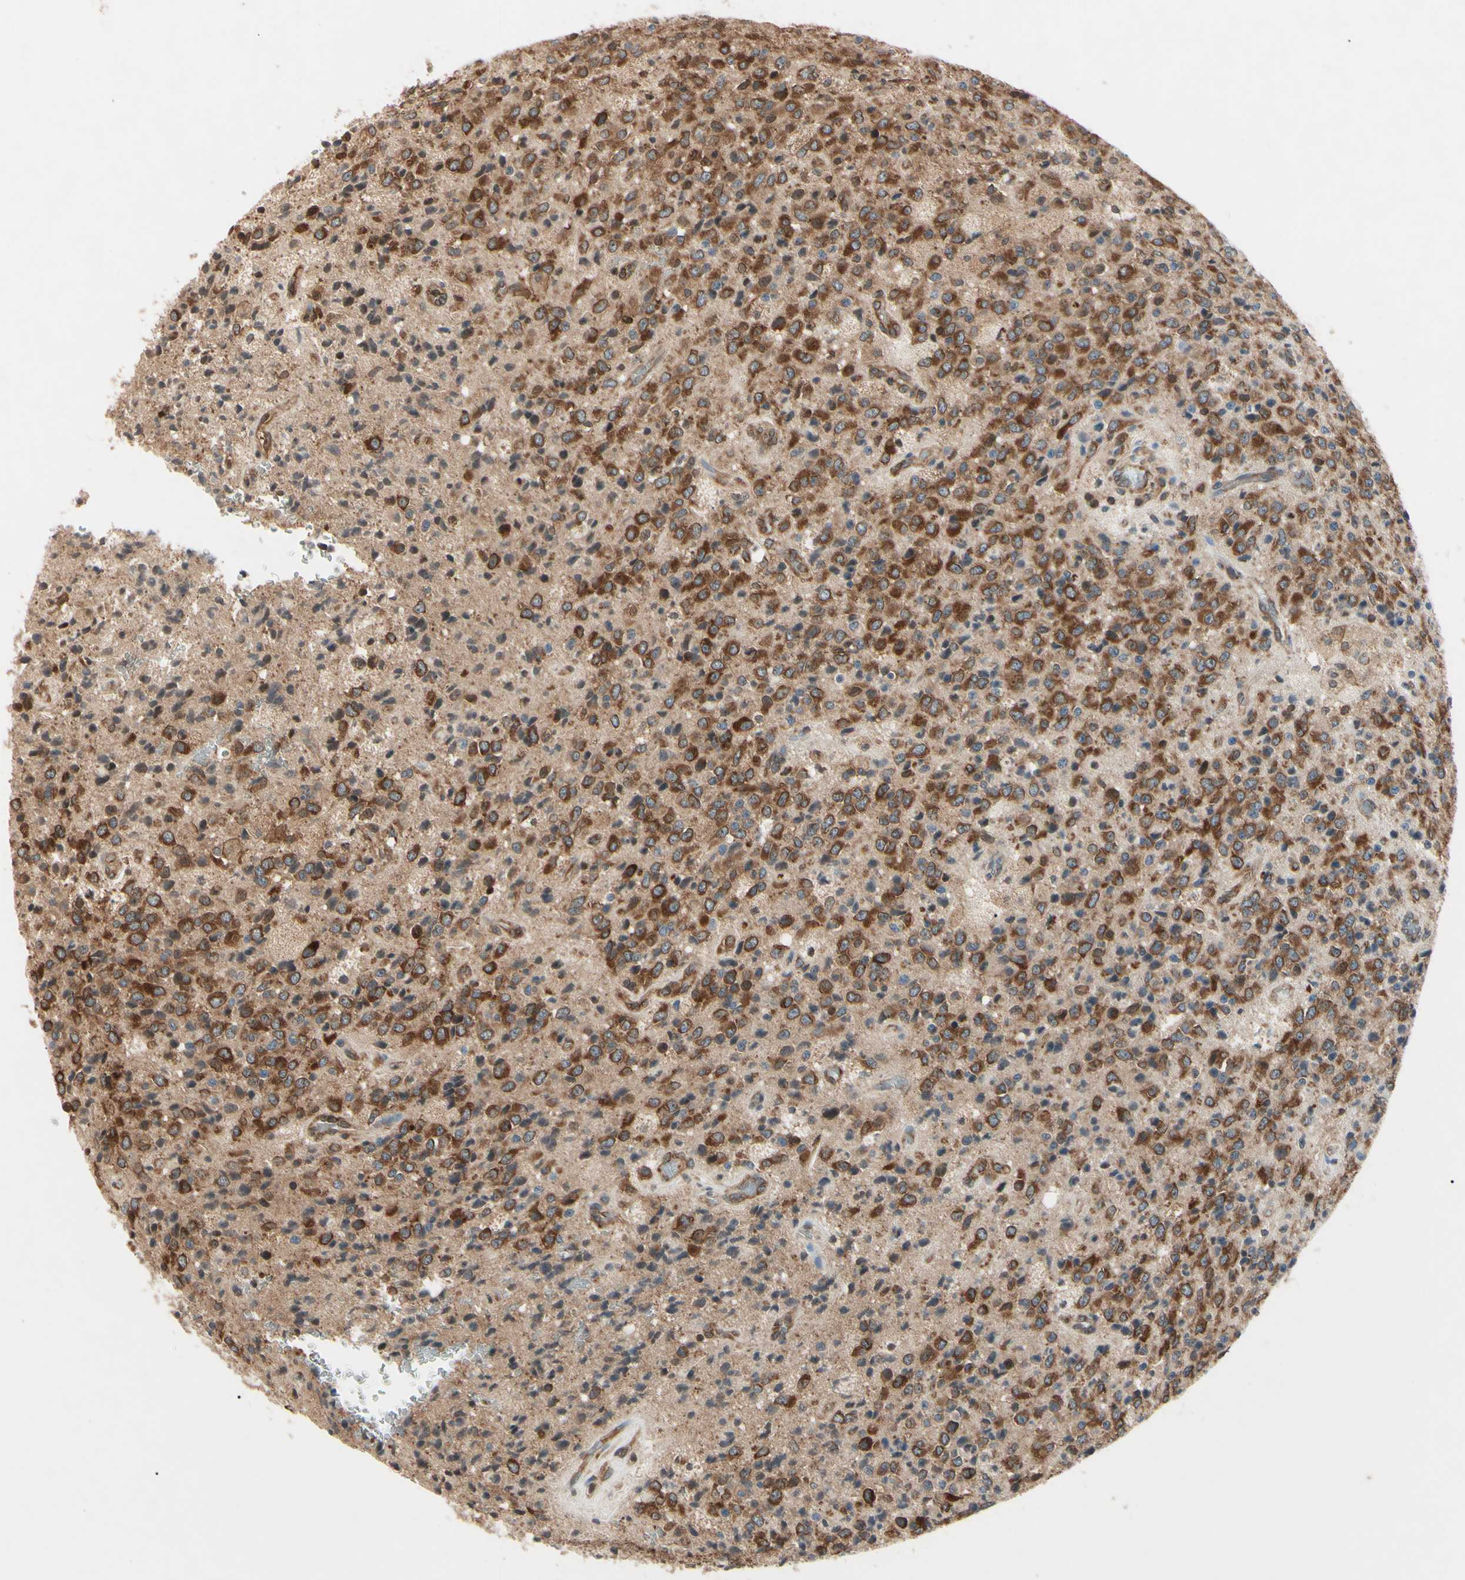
{"staining": {"intensity": "strong", "quantity": ">75%", "location": "cytoplasmic/membranous"}, "tissue": "glioma", "cell_type": "Tumor cells", "image_type": "cancer", "snomed": [{"axis": "morphology", "description": "Glioma, malignant, High grade"}, {"axis": "topography", "description": "pancreas cauda"}], "caption": "Protein staining of malignant high-grade glioma tissue exhibits strong cytoplasmic/membranous expression in about >75% of tumor cells. Ihc stains the protein in brown and the nuclei are stained blue.", "gene": "MAPRE1", "patient": {"sex": "male", "age": 60}}